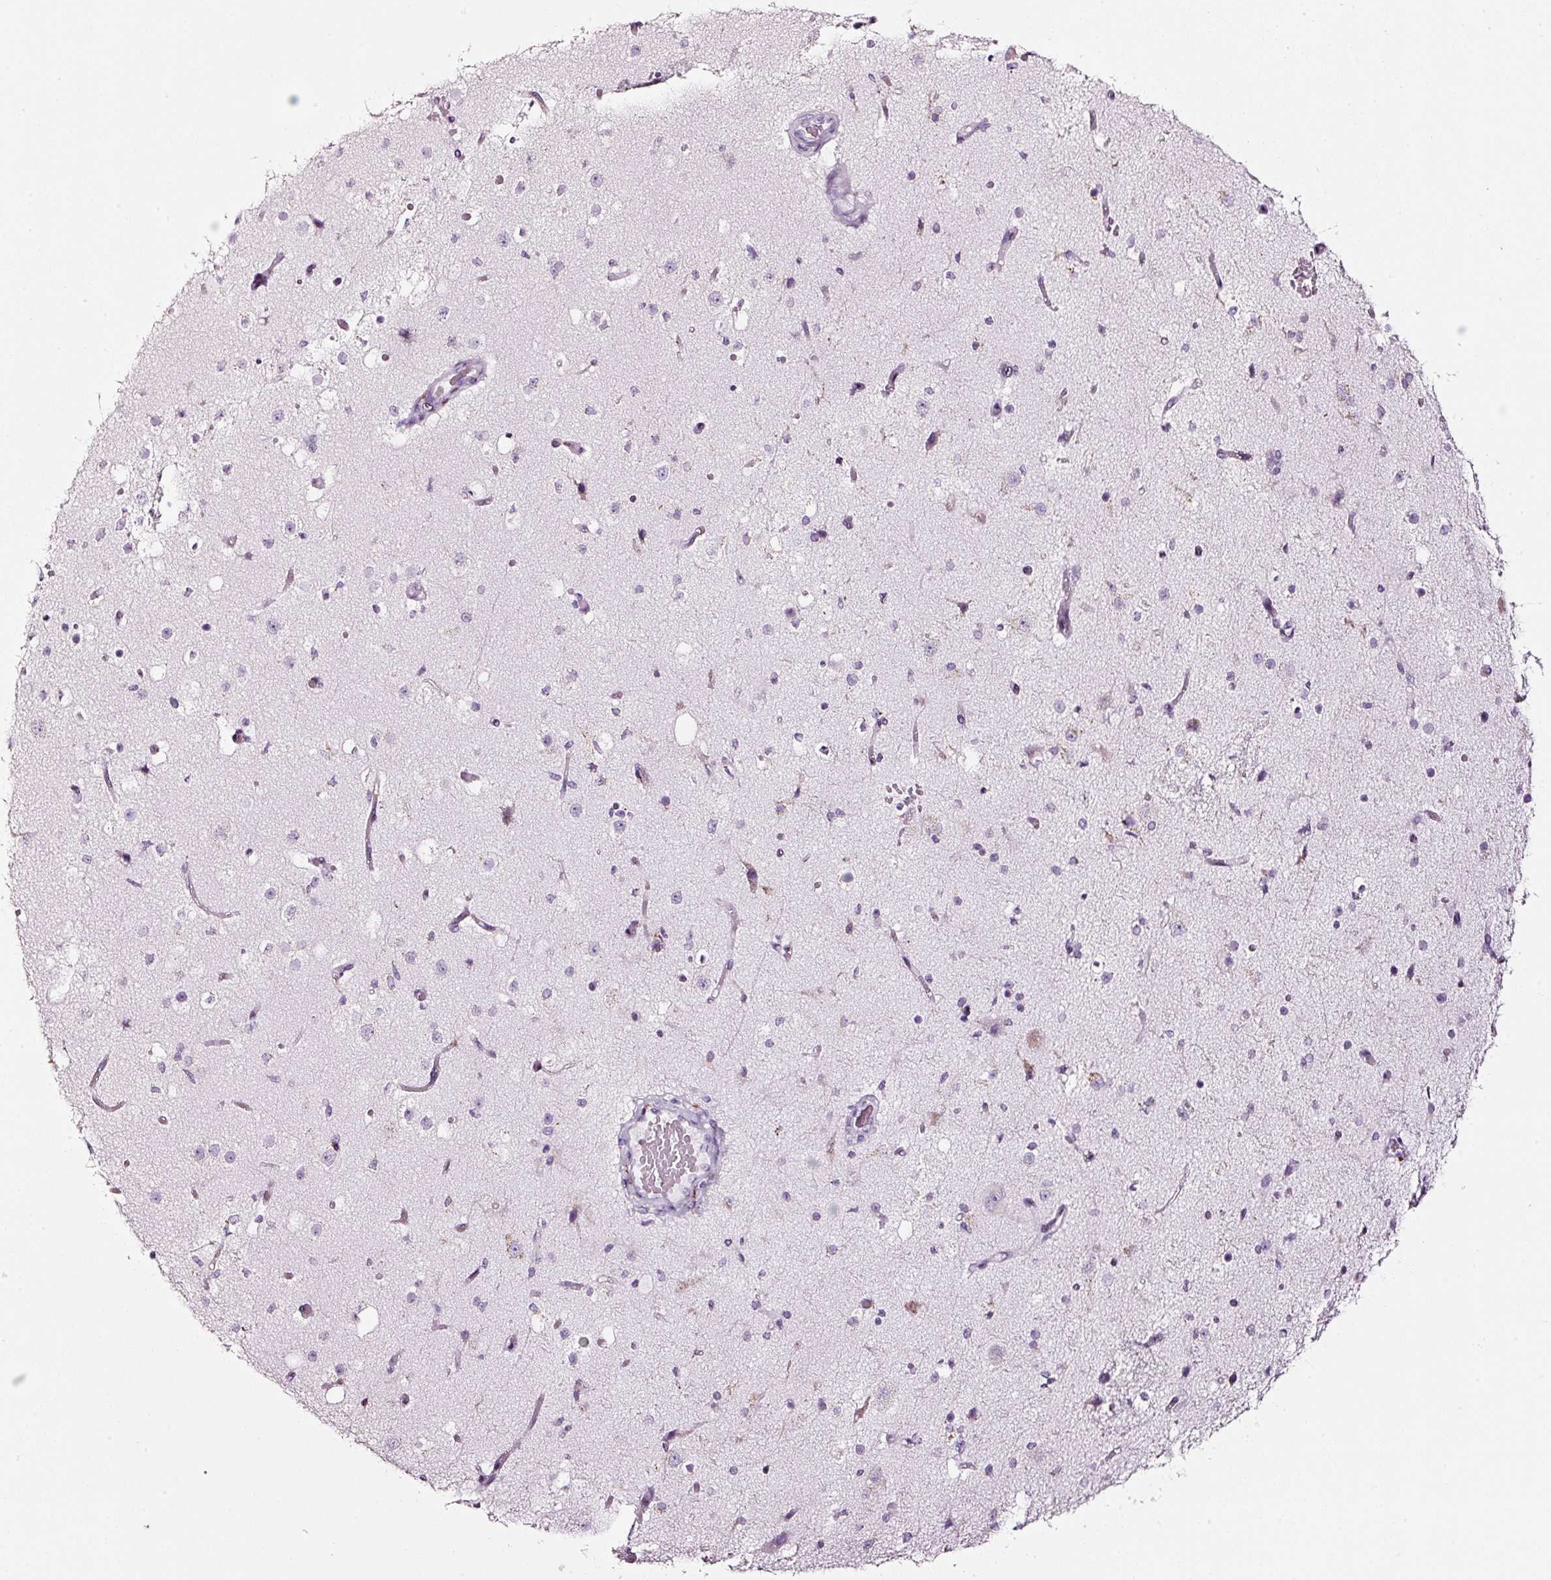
{"staining": {"intensity": "negative", "quantity": "none", "location": "none"}, "tissue": "cerebral cortex", "cell_type": "Endothelial cells", "image_type": "normal", "snomed": [{"axis": "morphology", "description": "Normal tissue, NOS"}, {"axis": "morphology", "description": "Inflammation, NOS"}, {"axis": "topography", "description": "Cerebral cortex"}], "caption": "Cerebral cortex was stained to show a protein in brown. There is no significant positivity in endothelial cells.", "gene": "SDF4", "patient": {"sex": "male", "age": 6}}